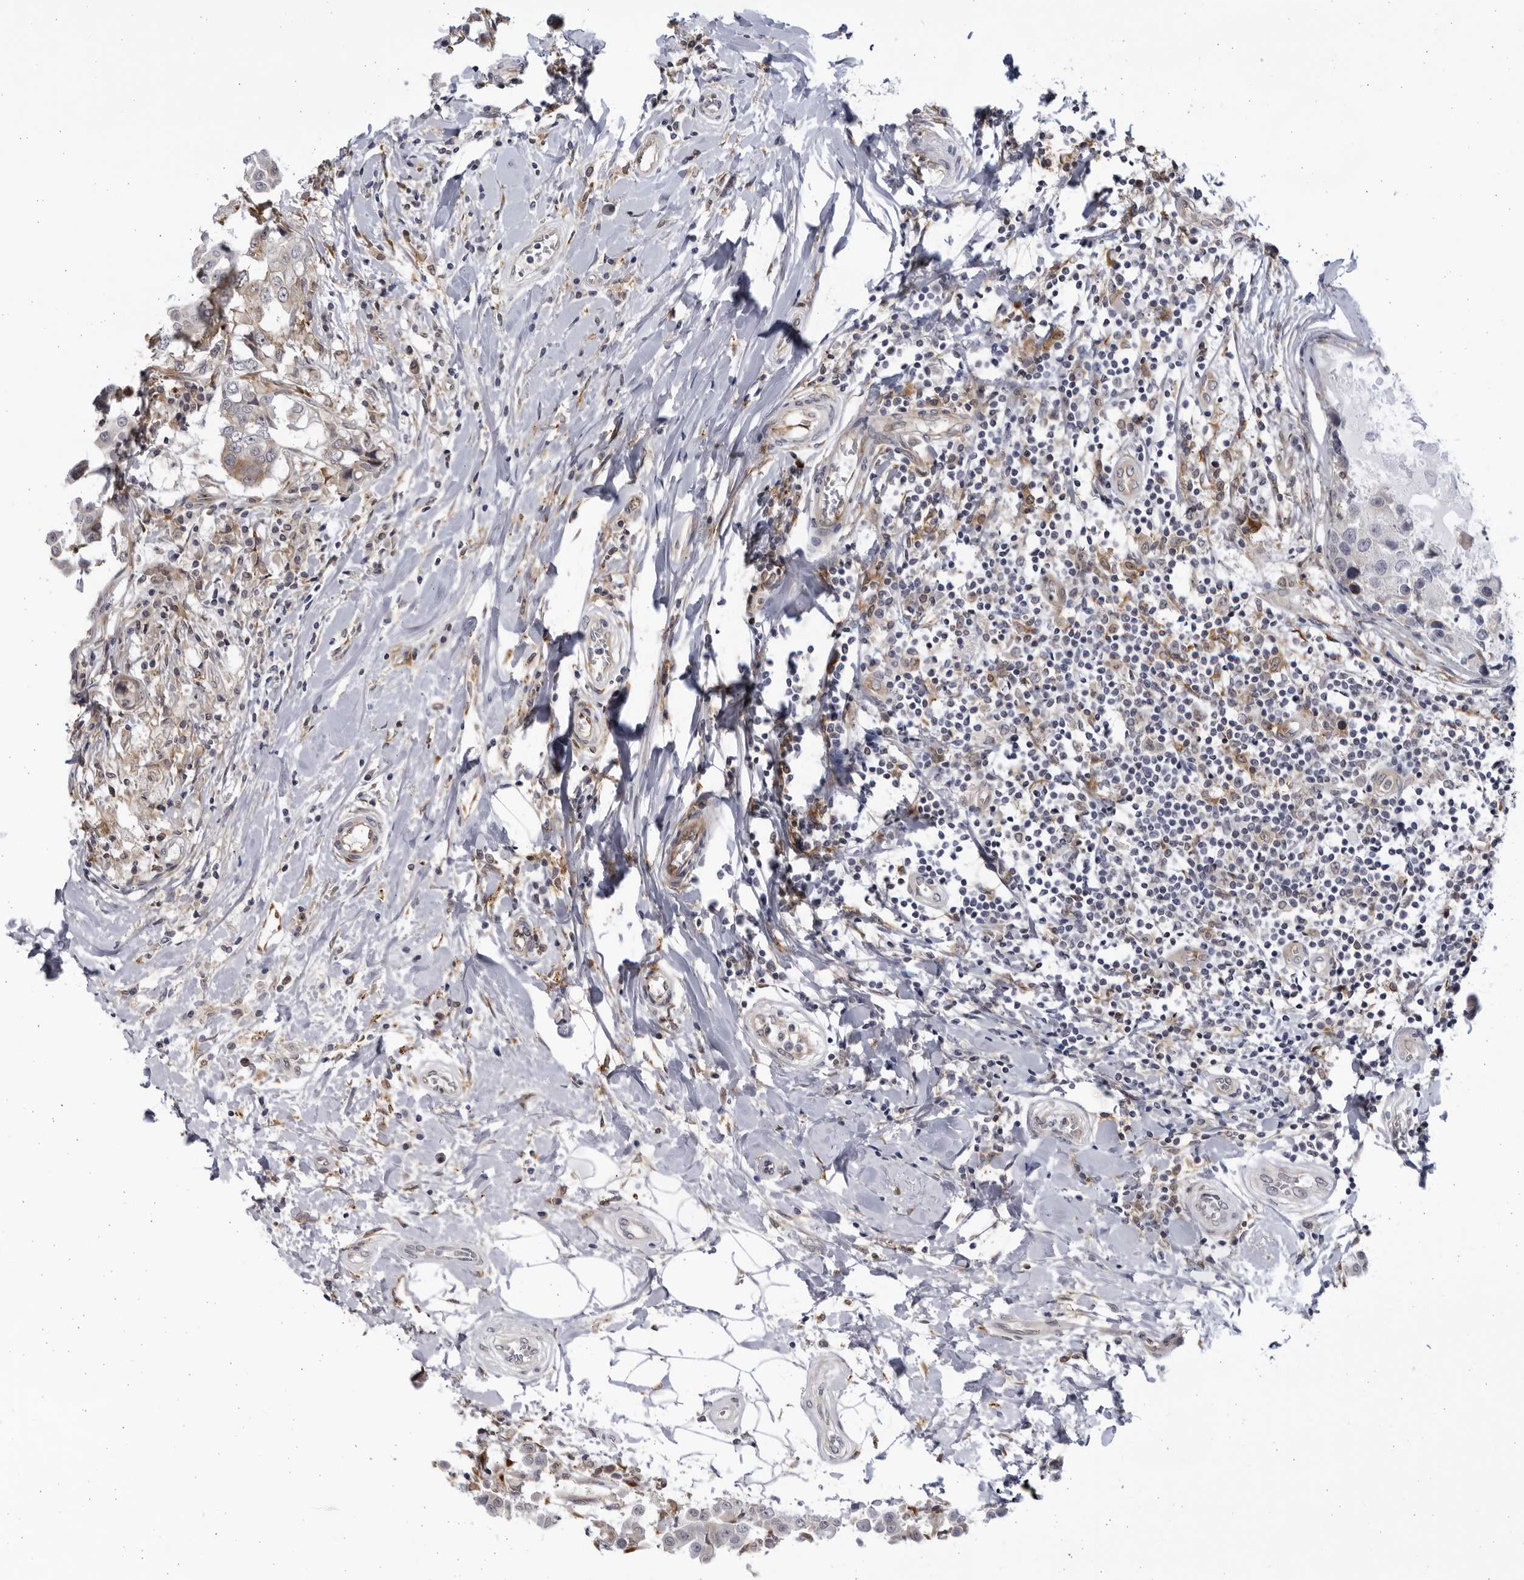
{"staining": {"intensity": "negative", "quantity": "none", "location": "none"}, "tissue": "breast cancer", "cell_type": "Tumor cells", "image_type": "cancer", "snomed": [{"axis": "morphology", "description": "Duct carcinoma"}, {"axis": "topography", "description": "Breast"}], "caption": "IHC photomicrograph of neoplastic tissue: breast cancer (invasive ductal carcinoma) stained with DAB (3,3'-diaminobenzidine) reveals no significant protein positivity in tumor cells.", "gene": "BMP2K", "patient": {"sex": "female", "age": 27}}